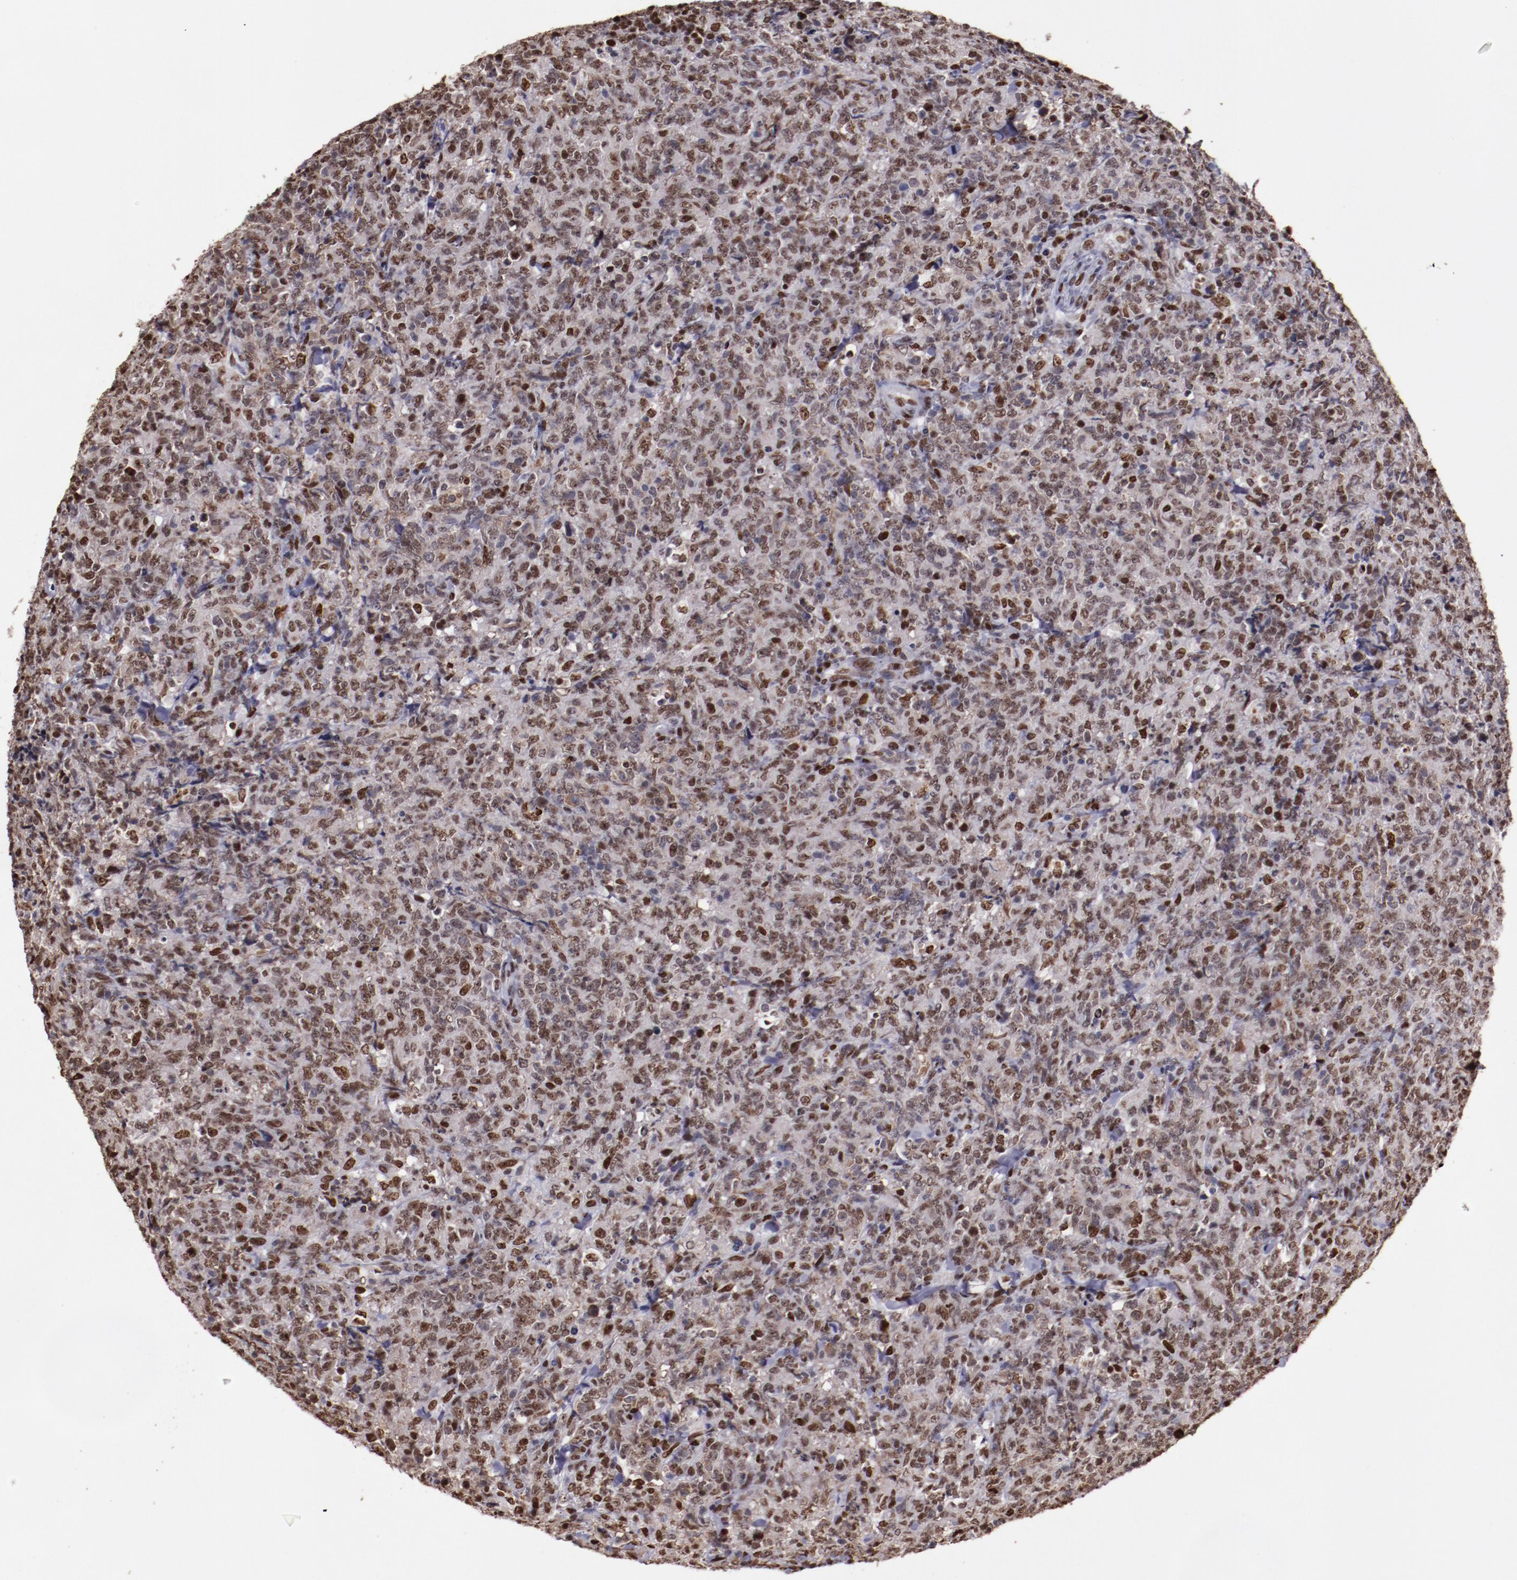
{"staining": {"intensity": "moderate", "quantity": "25%-75%", "location": "nuclear"}, "tissue": "lymphoma", "cell_type": "Tumor cells", "image_type": "cancer", "snomed": [{"axis": "morphology", "description": "Malignant lymphoma, non-Hodgkin's type, High grade"}, {"axis": "topography", "description": "Tonsil"}], "caption": "High-grade malignant lymphoma, non-Hodgkin's type stained with DAB IHC reveals medium levels of moderate nuclear staining in approximately 25%-75% of tumor cells.", "gene": "APEX1", "patient": {"sex": "female", "age": 36}}